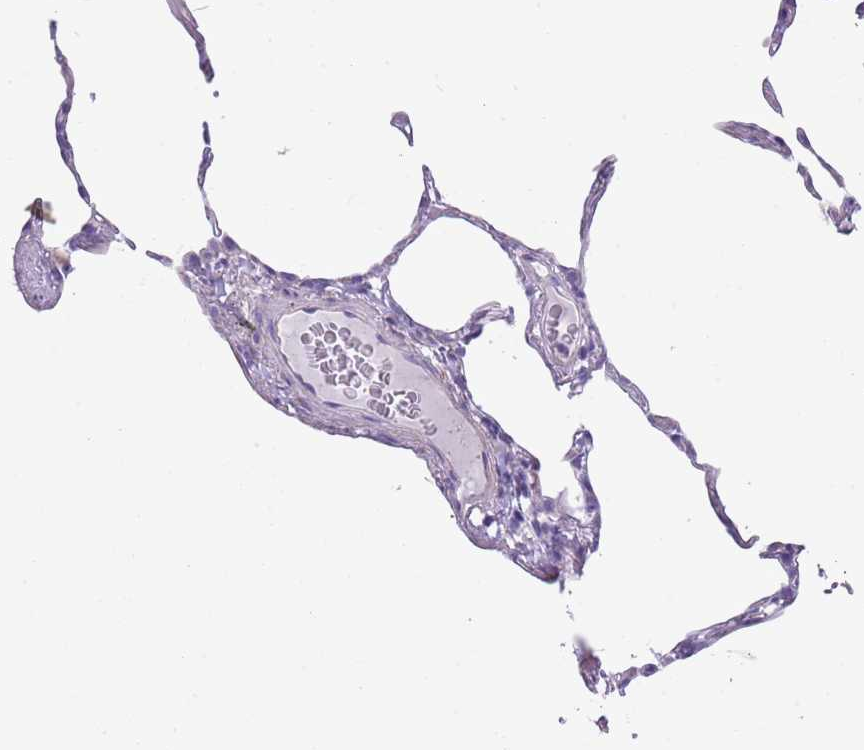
{"staining": {"intensity": "negative", "quantity": "none", "location": "none"}, "tissue": "lung", "cell_type": "Alveolar cells", "image_type": "normal", "snomed": [{"axis": "morphology", "description": "Normal tissue, NOS"}, {"axis": "topography", "description": "Lung"}], "caption": "A histopathology image of lung stained for a protein reveals no brown staining in alveolar cells.", "gene": "MOCOS", "patient": {"sex": "female", "age": 57}}